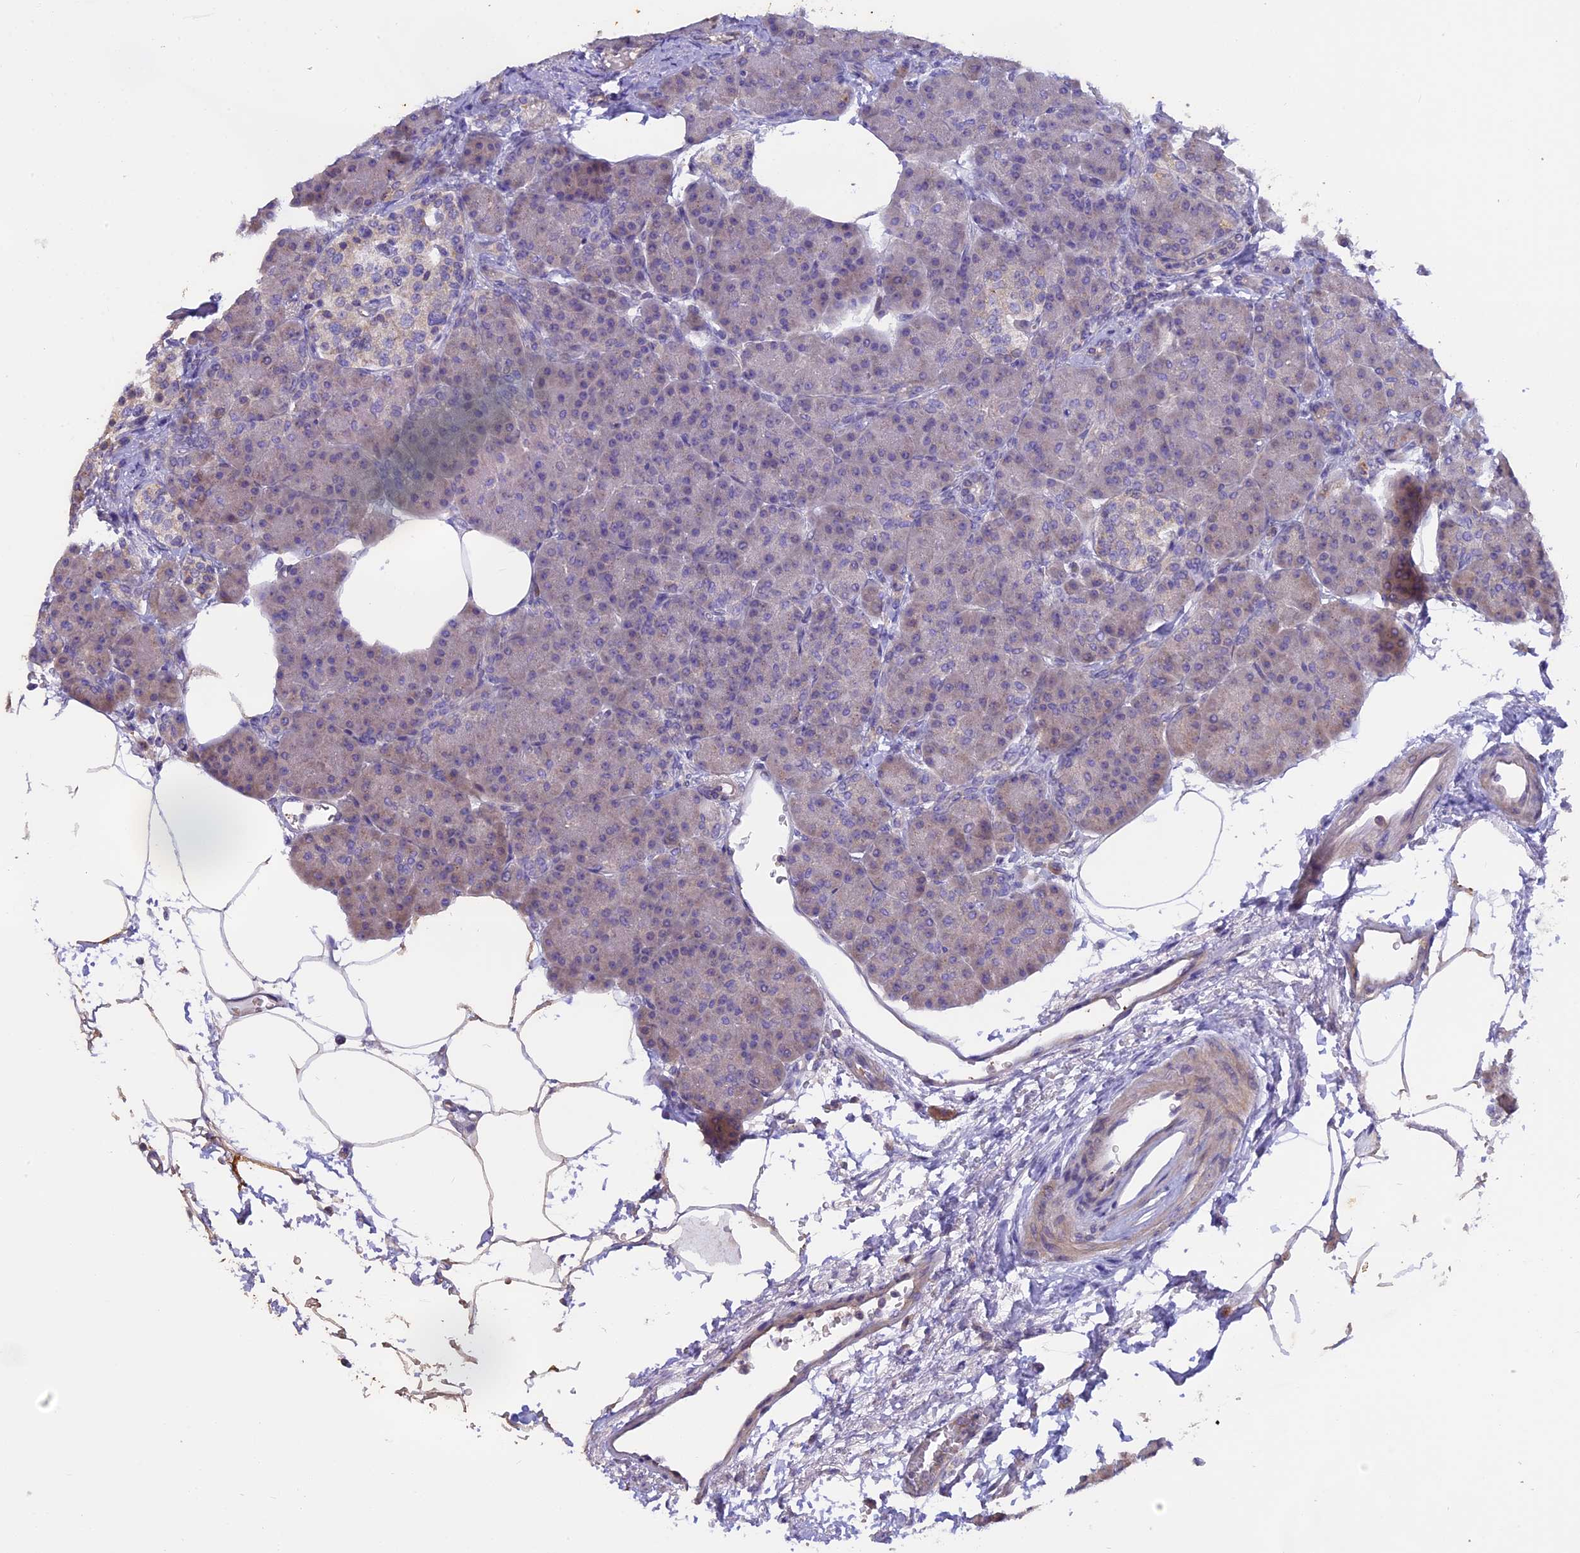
{"staining": {"intensity": "weak", "quantity": "25%-75%", "location": "cytoplasmic/membranous"}, "tissue": "pancreas", "cell_type": "Exocrine glandular cells", "image_type": "normal", "snomed": [{"axis": "morphology", "description": "Normal tissue, NOS"}, {"axis": "topography", "description": "Pancreas"}], "caption": "Immunohistochemistry (IHC) histopathology image of benign human pancreas stained for a protein (brown), which demonstrates low levels of weak cytoplasmic/membranous positivity in about 25%-75% of exocrine glandular cells.", "gene": "MEMO1", "patient": {"sex": "female", "age": 70}}